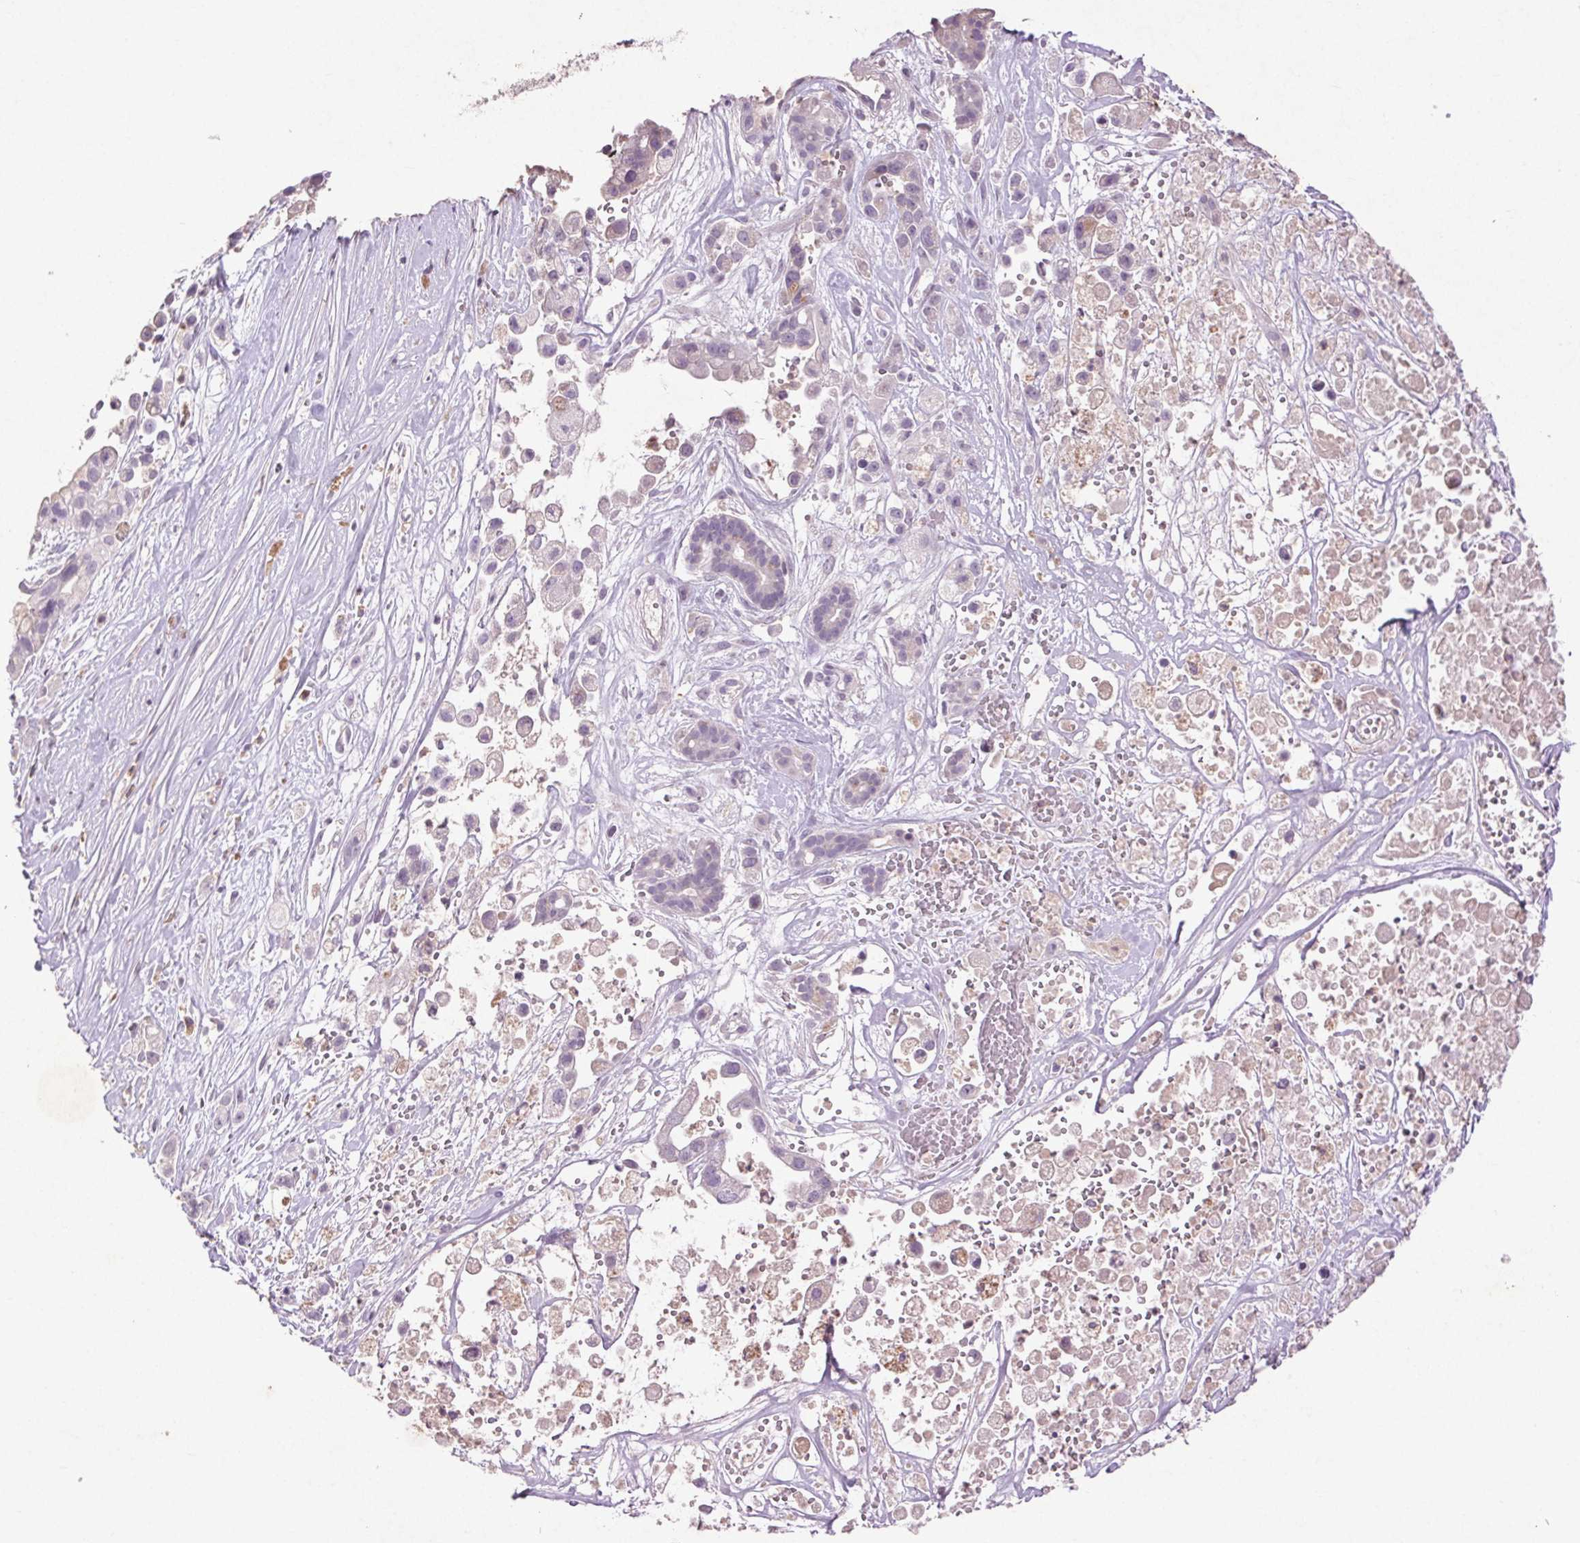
{"staining": {"intensity": "negative", "quantity": "none", "location": "none"}, "tissue": "pancreatic cancer", "cell_type": "Tumor cells", "image_type": "cancer", "snomed": [{"axis": "morphology", "description": "Adenocarcinoma, NOS"}, {"axis": "topography", "description": "Pancreas"}], "caption": "High magnification brightfield microscopy of pancreatic adenocarcinoma stained with DAB (brown) and counterstained with hematoxylin (blue): tumor cells show no significant staining.", "gene": "FNDC7", "patient": {"sex": "male", "age": 44}}